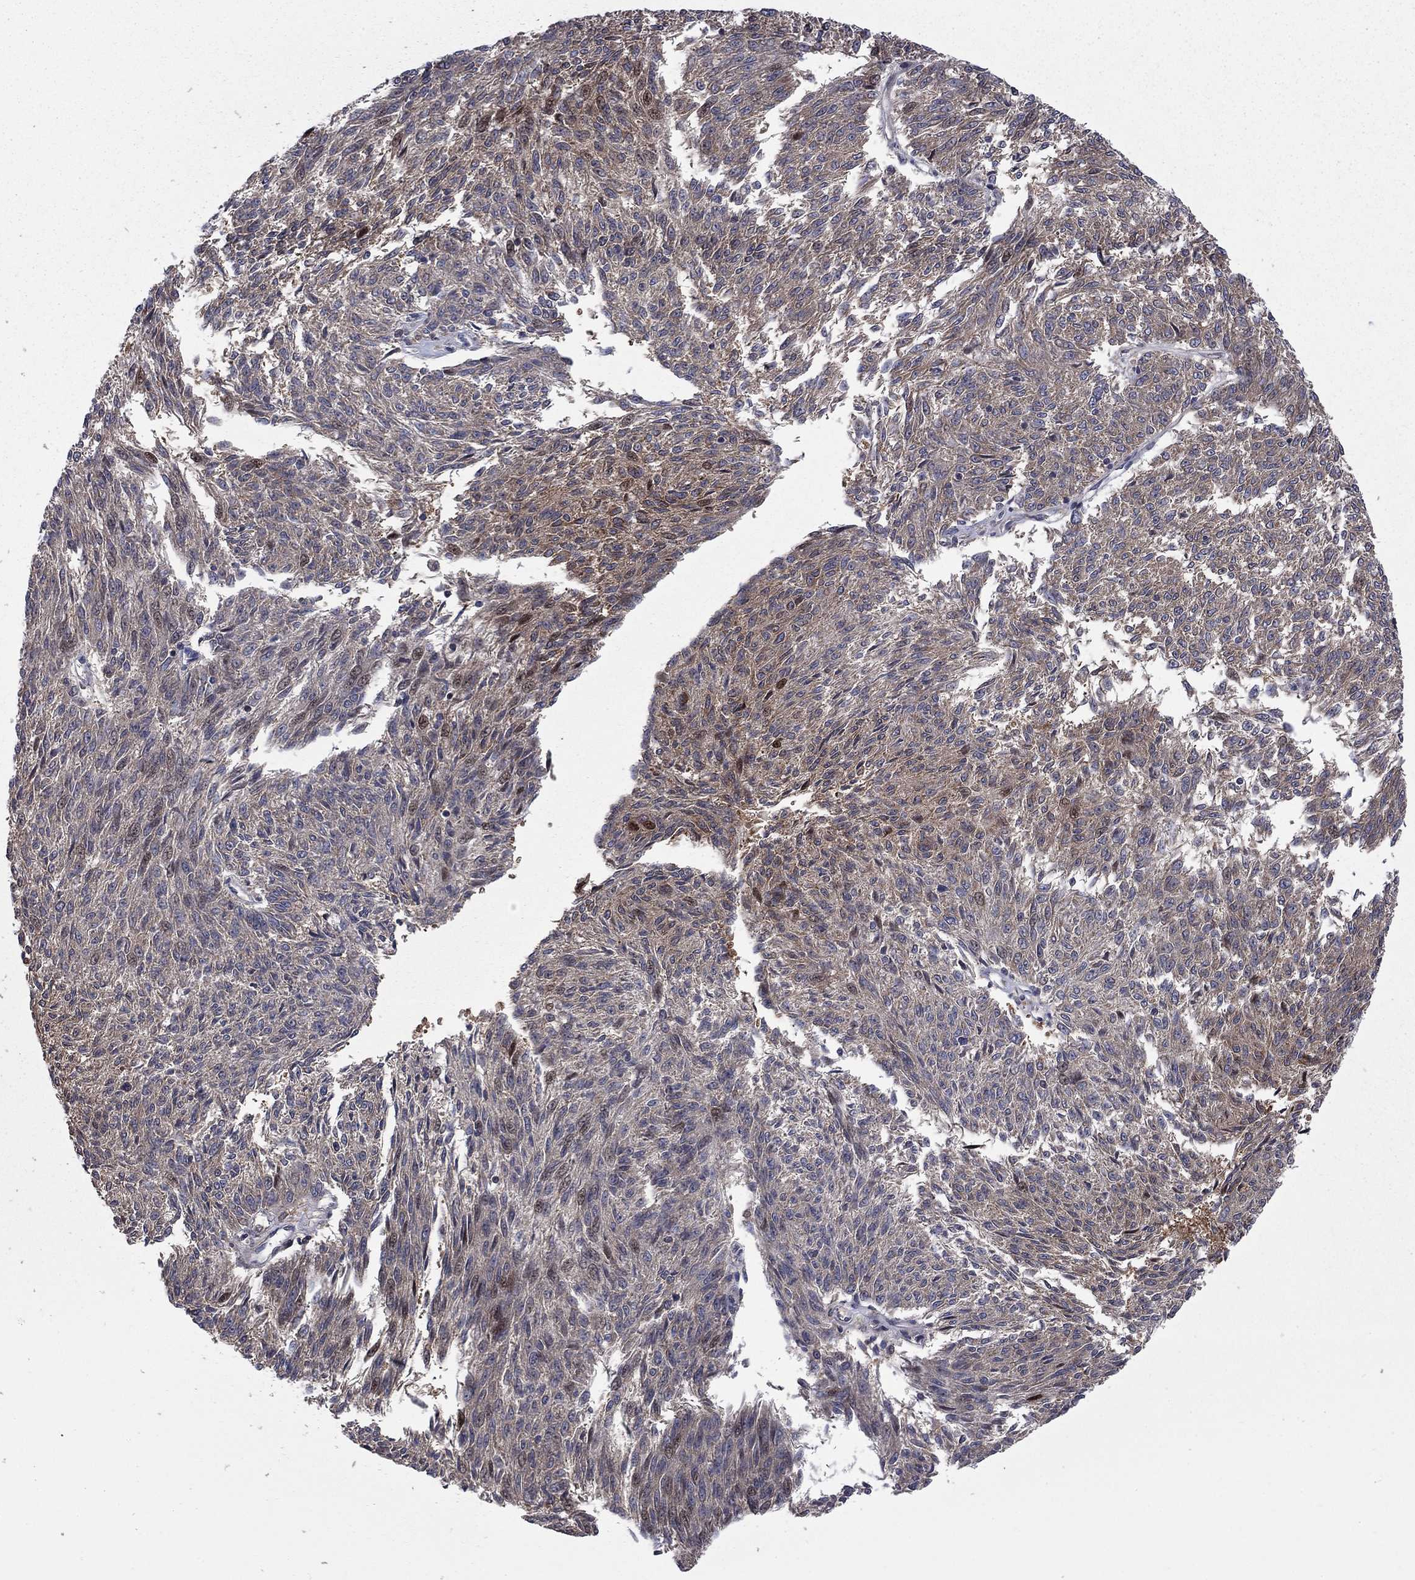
{"staining": {"intensity": "negative", "quantity": "none", "location": "none"}, "tissue": "melanoma", "cell_type": "Tumor cells", "image_type": "cancer", "snomed": [{"axis": "morphology", "description": "Malignant melanoma, NOS"}, {"axis": "topography", "description": "Skin"}], "caption": "Human malignant melanoma stained for a protein using immunohistochemistry (IHC) displays no expression in tumor cells.", "gene": "HDAC4", "patient": {"sex": "female", "age": 72}}